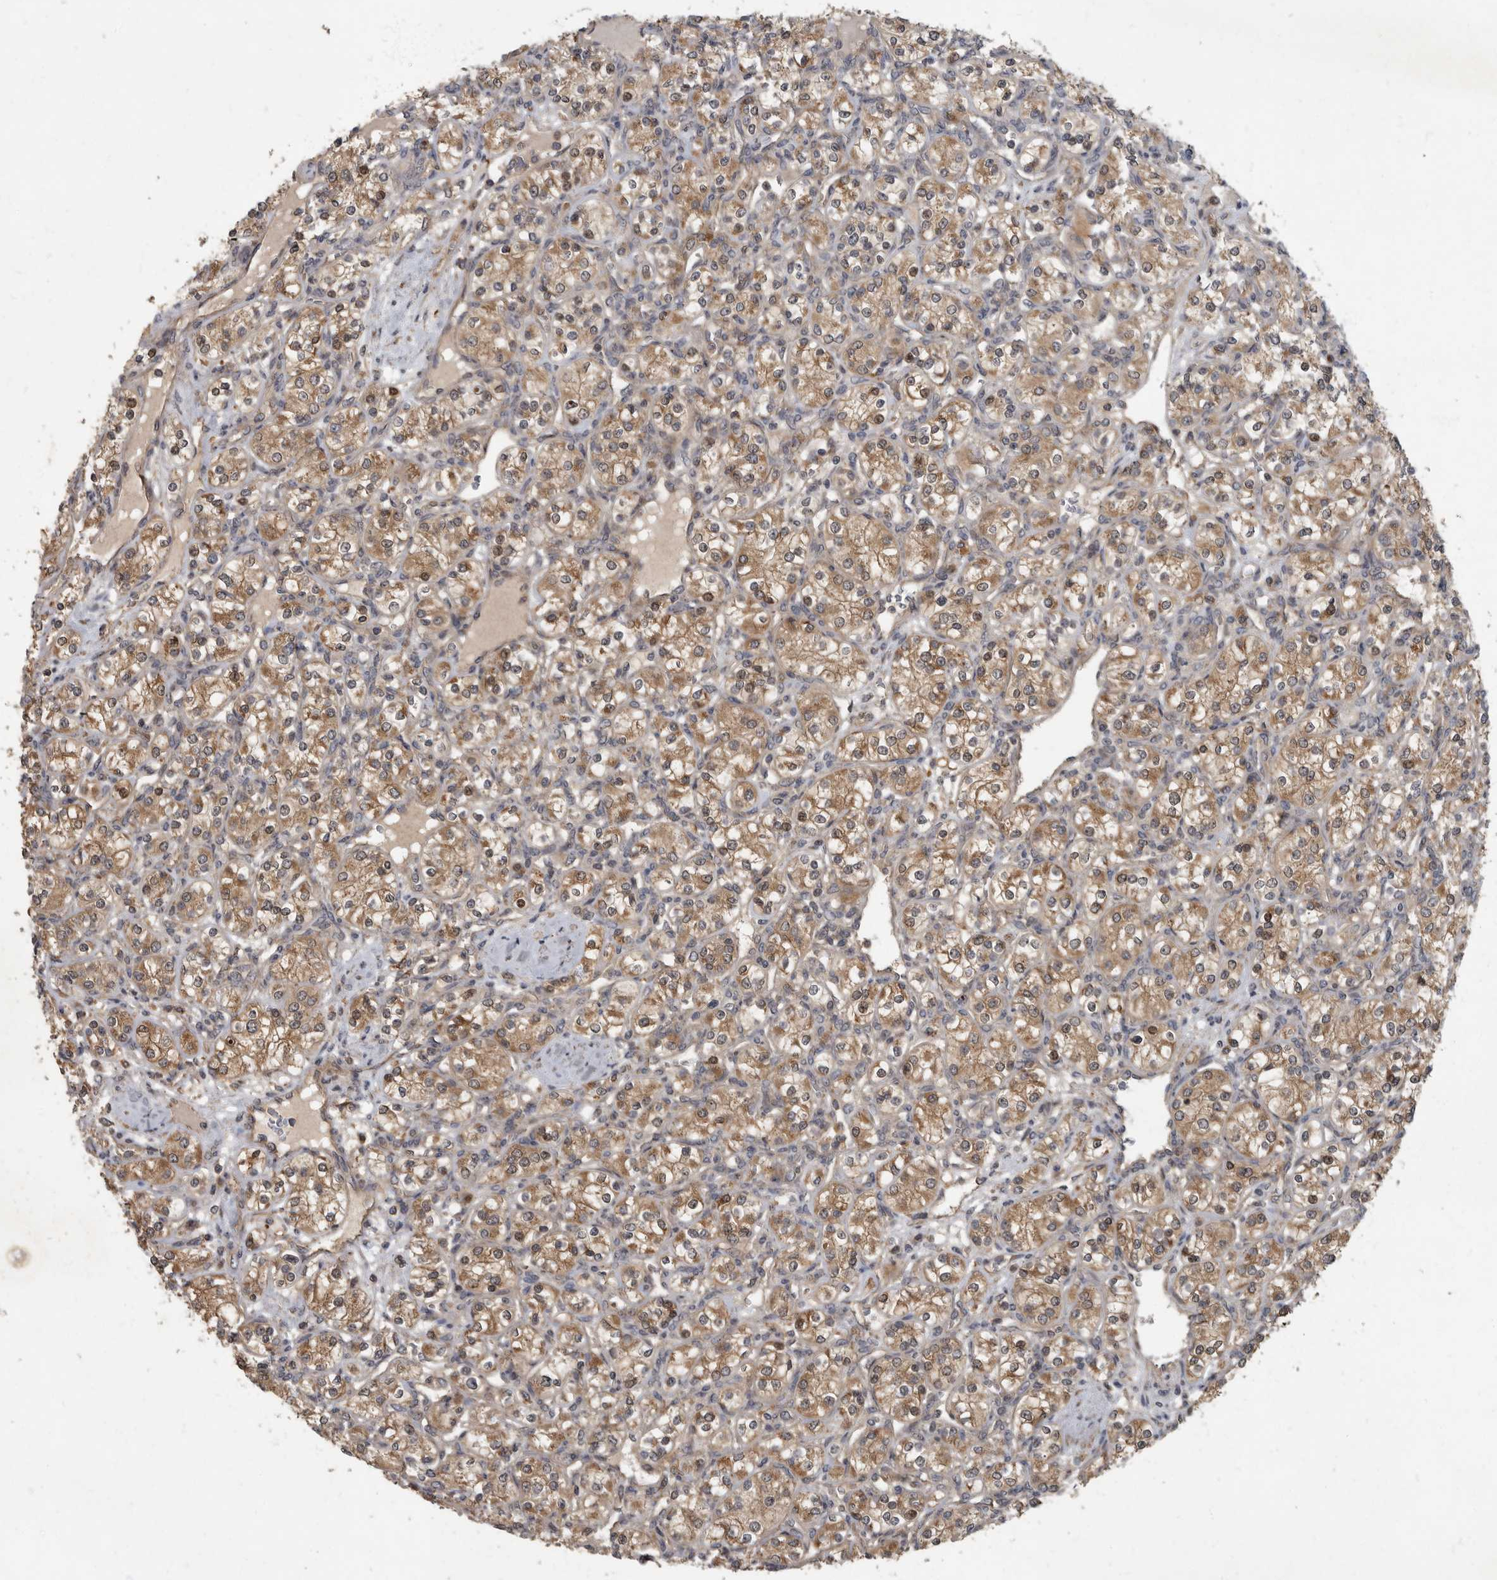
{"staining": {"intensity": "moderate", "quantity": ">75%", "location": "cytoplasmic/membranous"}, "tissue": "renal cancer", "cell_type": "Tumor cells", "image_type": "cancer", "snomed": [{"axis": "morphology", "description": "Adenocarcinoma, NOS"}, {"axis": "topography", "description": "Kidney"}], "caption": "A brown stain labels moderate cytoplasmic/membranous staining of a protein in human renal cancer tumor cells.", "gene": "IQCK", "patient": {"sex": "male", "age": 77}}